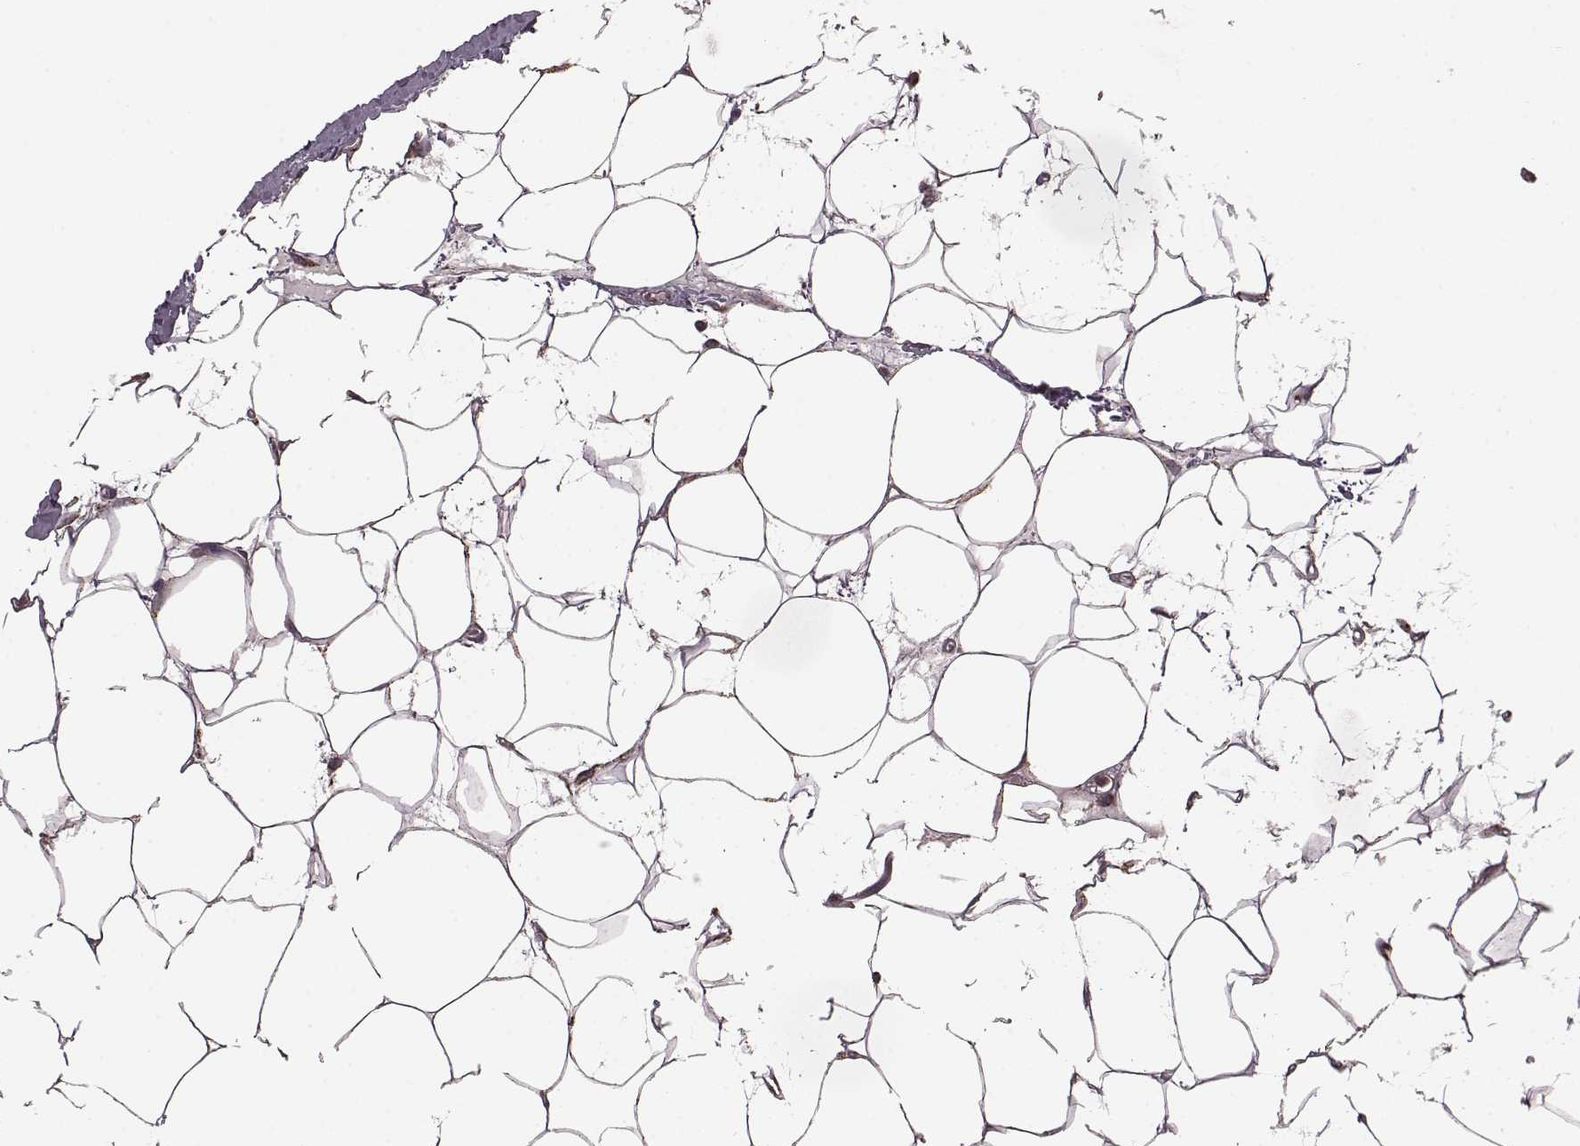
{"staining": {"intensity": "strong", "quantity": ">75%", "location": "cytoplasmic/membranous"}, "tissue": "breast cancer", "cell_type": "Tumor cells", "image_type": "cancer", "snomed": [{"axis": "morphology", "description": "Duct carcinoma"}, {"axis": "topography", "description": "Breast"}], "caption": "Strong cytoplasmic/membranous protein positivity is present in about >75% of tumor cells in breast cancer. (Brightfield microscopy of DAB IHC at high magnification).", "gene": "PUDP", "patient": {"sex": "female", "age": 54}}